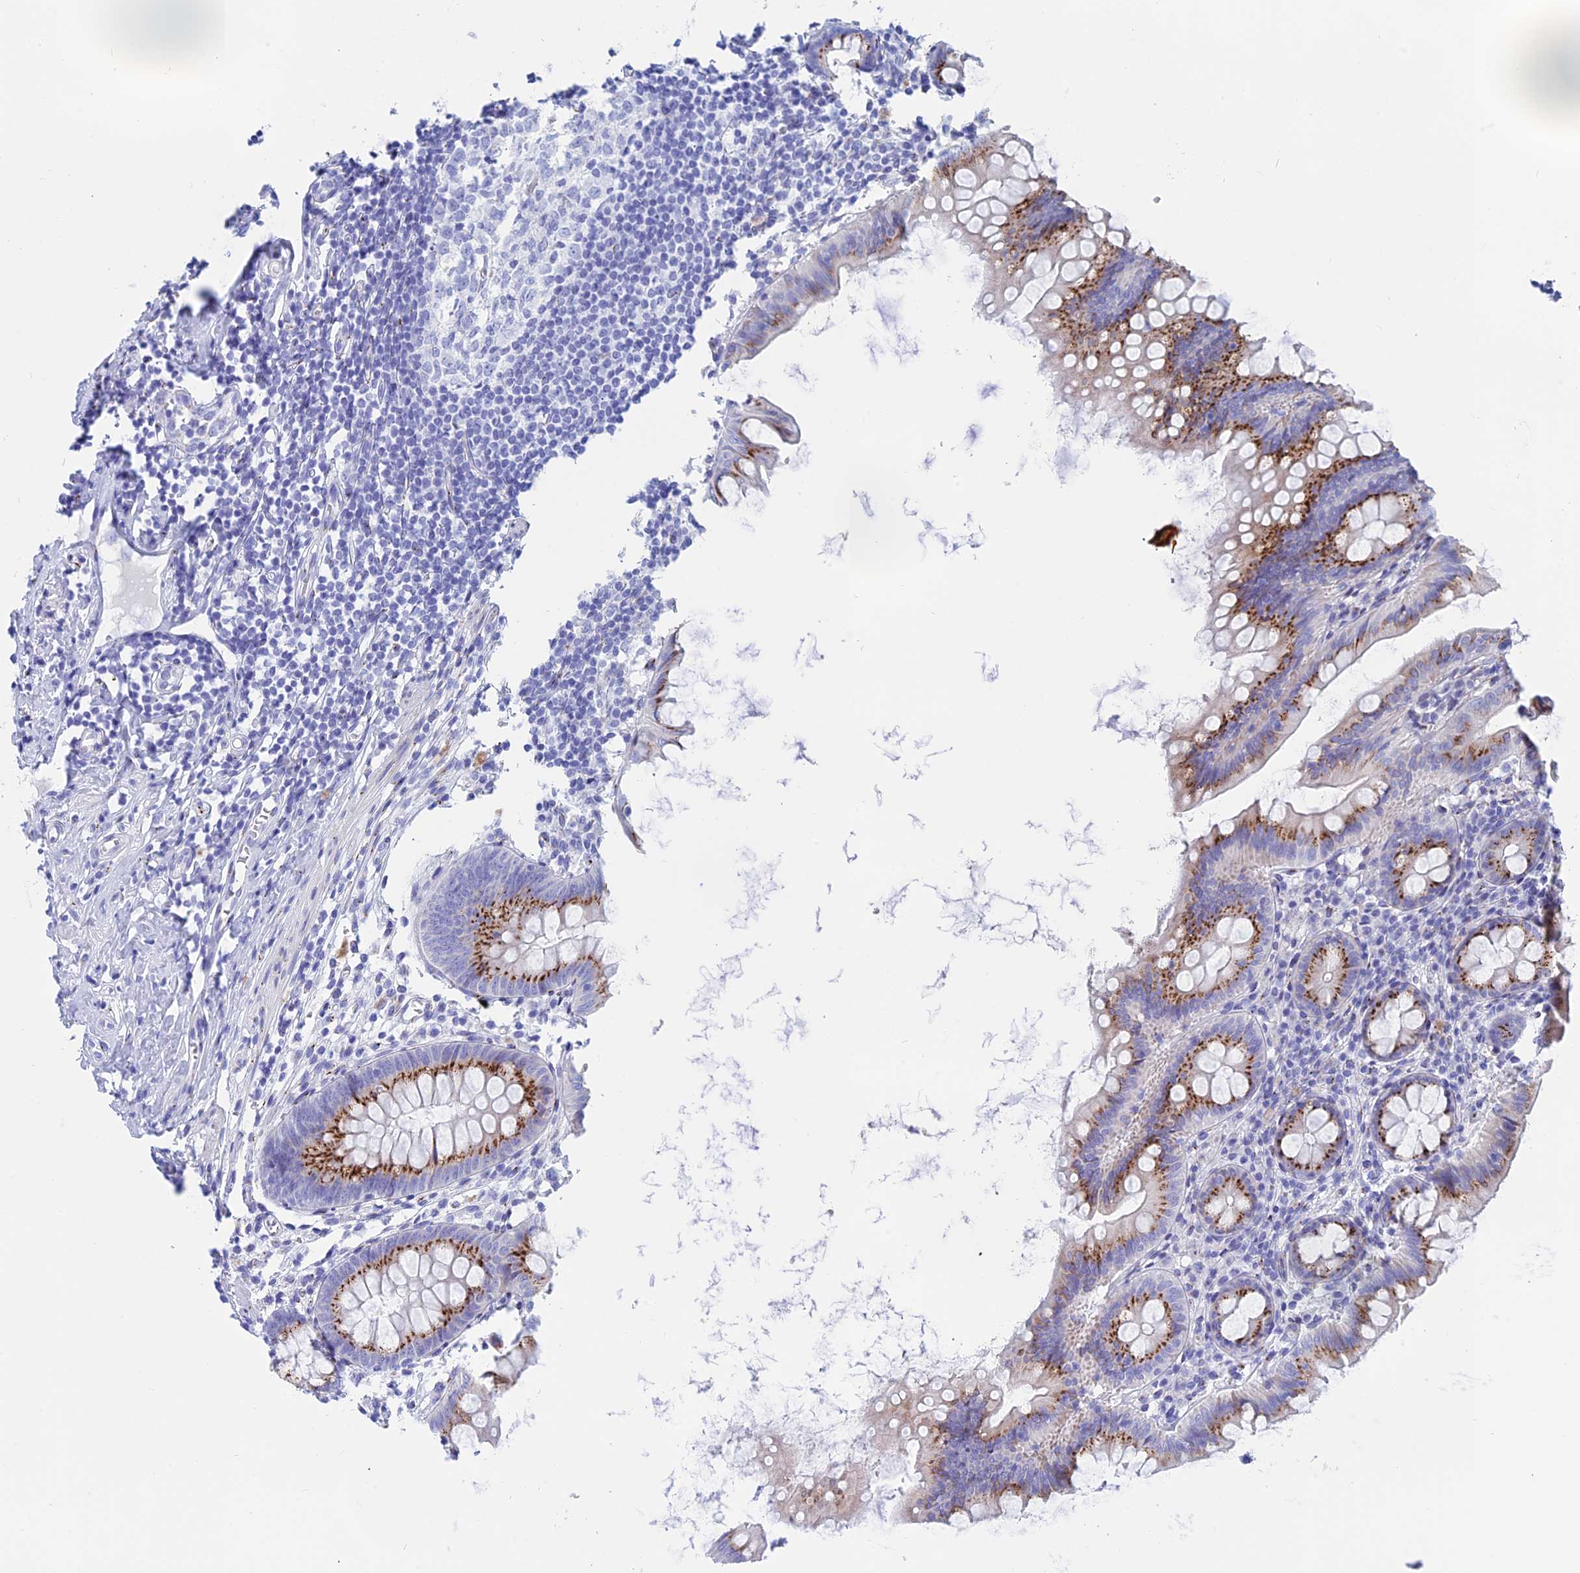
{"staining": {"intensity": "strong", "quantity": ">75%", "location": "cytoplasmic/membranous"}, "tissue": "appendix", "cell_type": "Glandular cells", "image_type": "normal", "snomed": [{"axis": "morphology", "description": "Normal tissue, NOS"}, {"axis": "topography", "description": "Appendix"}], "caption": "High-power microscopy captured an IHC photomicrograph of unremarkable appendix, revealing strong cytoplasmic/membranous positivity in approximately >75% of glandular cells. The staining was performed using DAB to visualize the protein expression in brown, while the nuclei were stained in blue with hematoxylin (Magnification: 20x).", "gene": "ERICH4", "patient": {"sex": "female", "age": 51}}